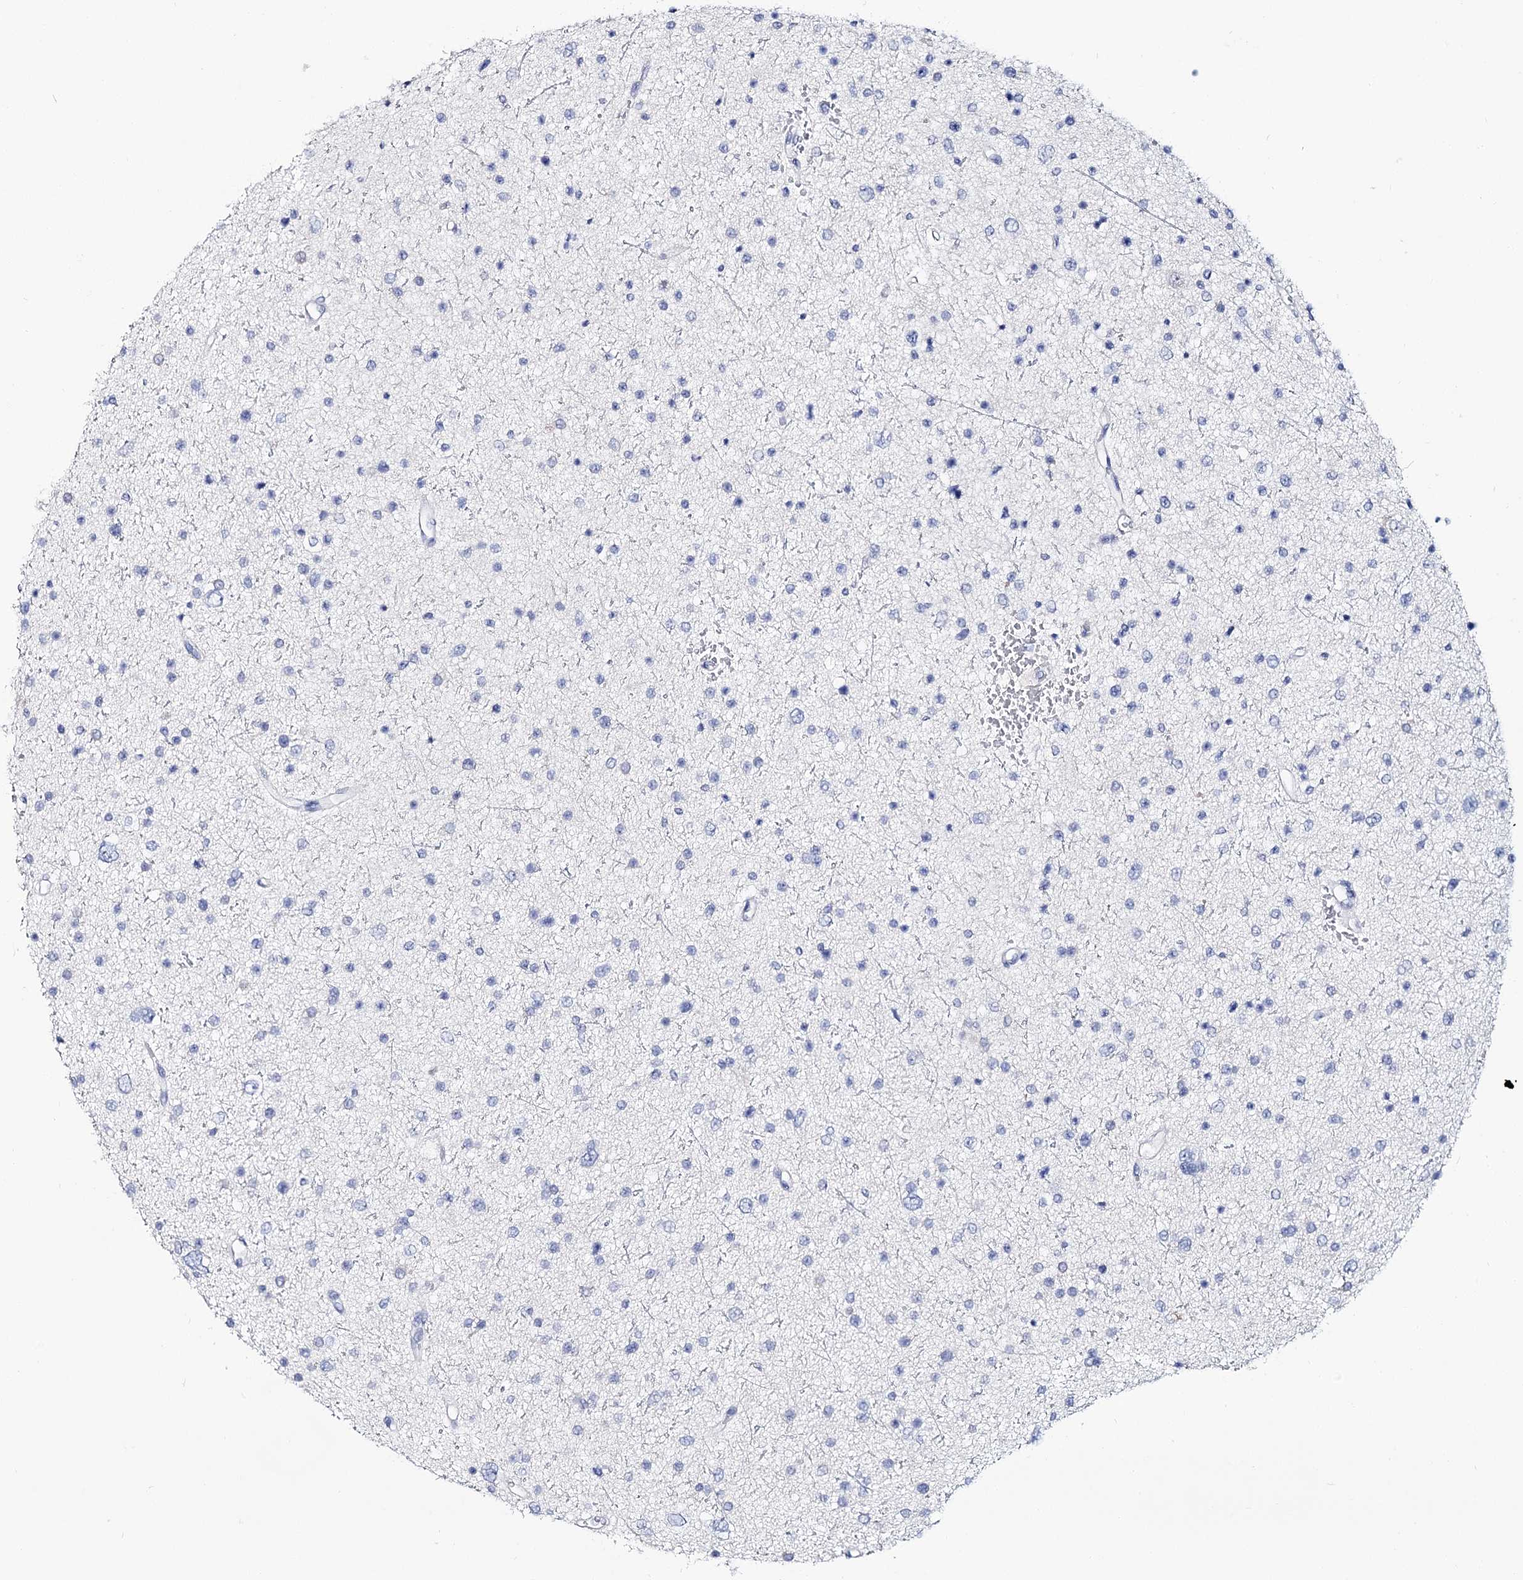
{"staining": {"intensity": "negative", "quantity": "none", "location": "none"}, "tissue": "glioma", "cell_type": "Tumor cells", "image_type": "cancer", "snomed": [{"axis": "morphology", "description": "Glioma, malignant, Low grade"}, {"axis": "topography", "description": "Brain"}], "caption": "This is a micrograph of immunohistochemistry staining of glioma, which shows no expression in tumor cells.", "gene": "UGP2", "patient": {"sex": "female", "age": 37}}